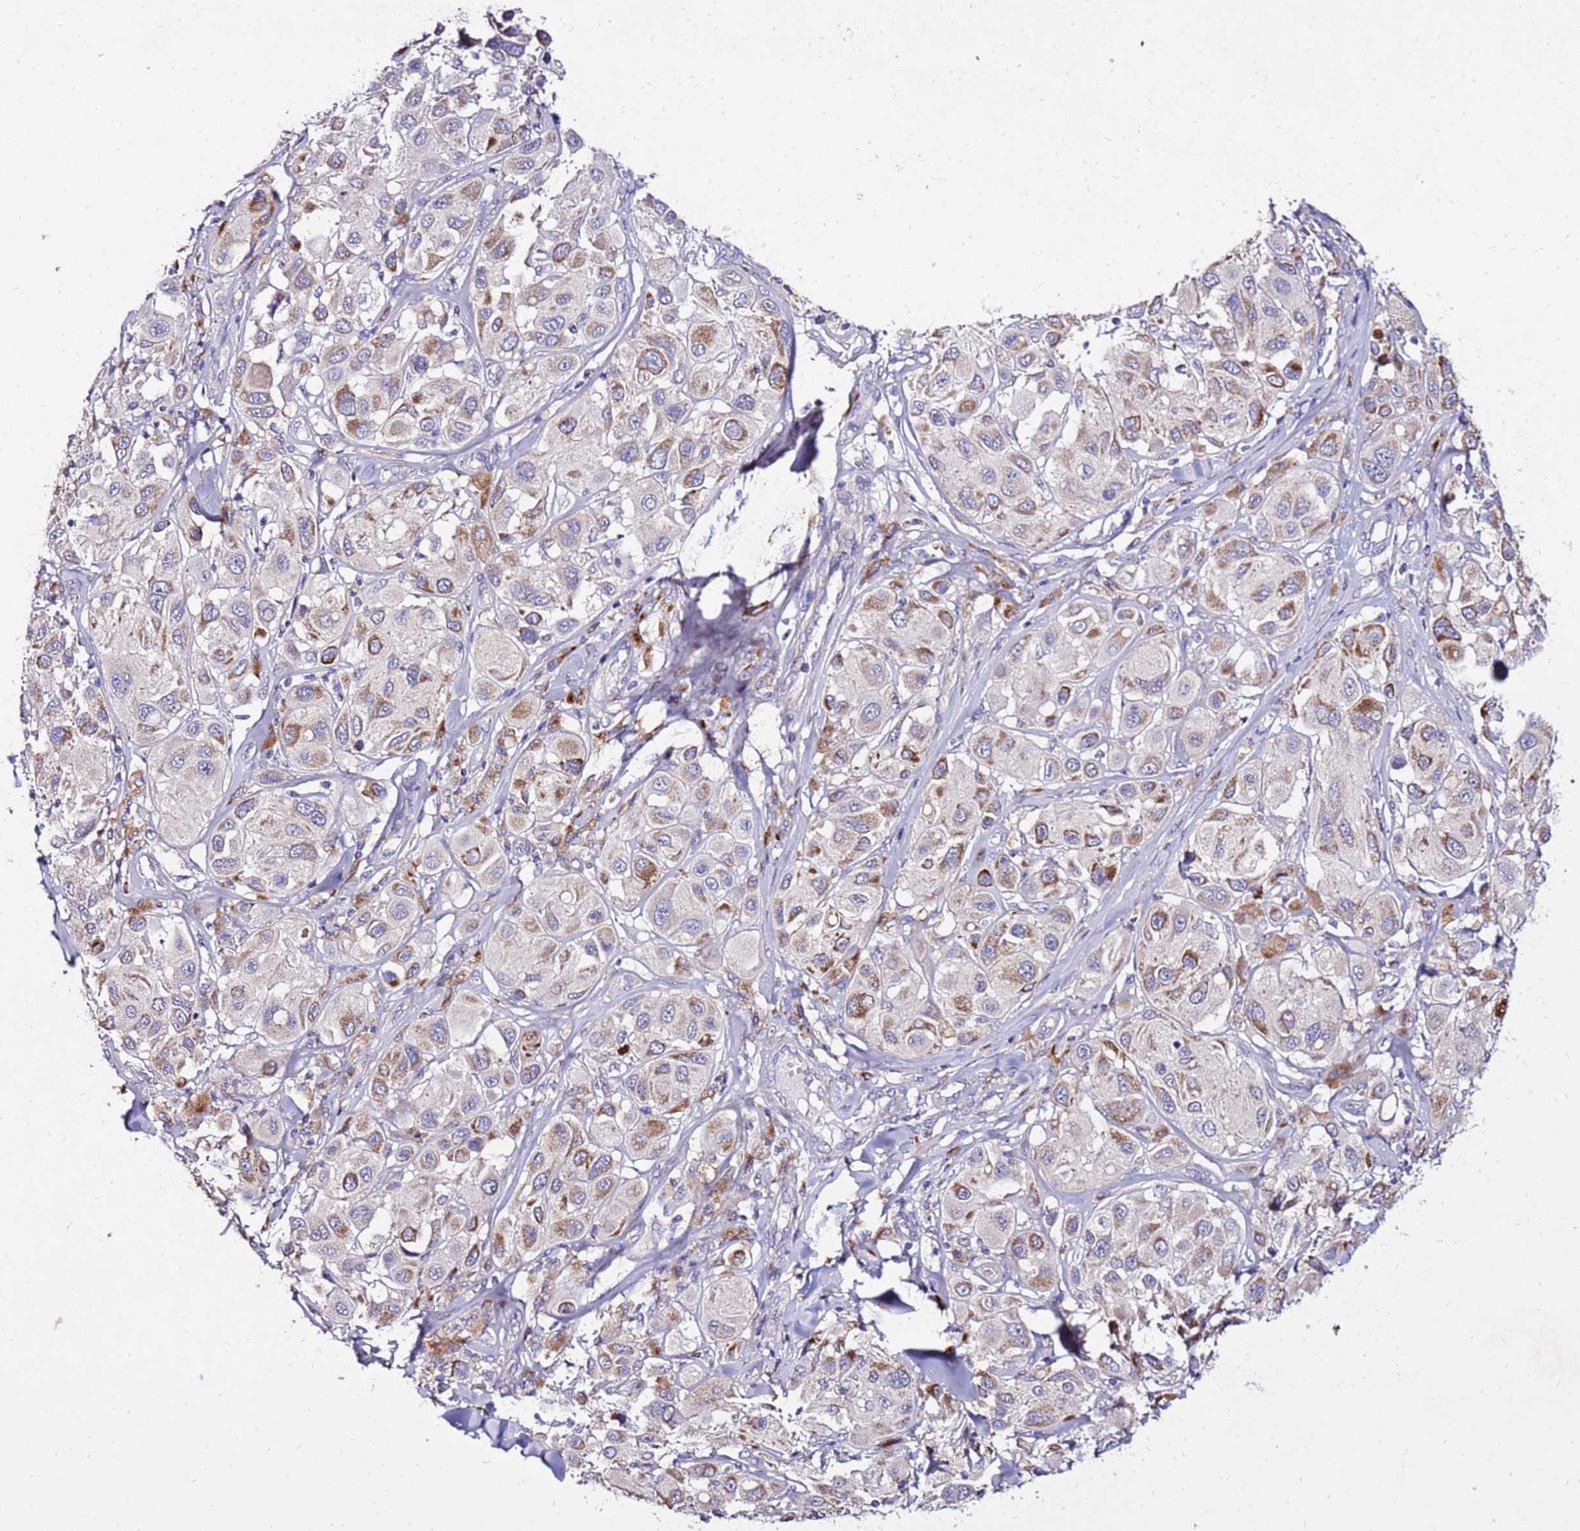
{"staining": {"intensity": "moderate", "quantity": ">75%", "location": "cytoplasmic/membranous"}, "tissue": "melanoma", "cell_type": "Tumor cells", "image_type": "cancer", "snomed": [{"axis": "morphology", "description": "Malignant melanoma, Metastatic site"}, {"axis": "topography", "description": "Skin"}], "caption": "A brown stain shows moderate cytoplasmic/membranous staining of a protein in human melanoma tumor cells. The protein is stained brown, and the nuclei are stained in blue (DAB IHC with brightfield microscopy, high magnification).", "gene": "TMEM106C", "patient": {"sex": "male", "age": 41}}